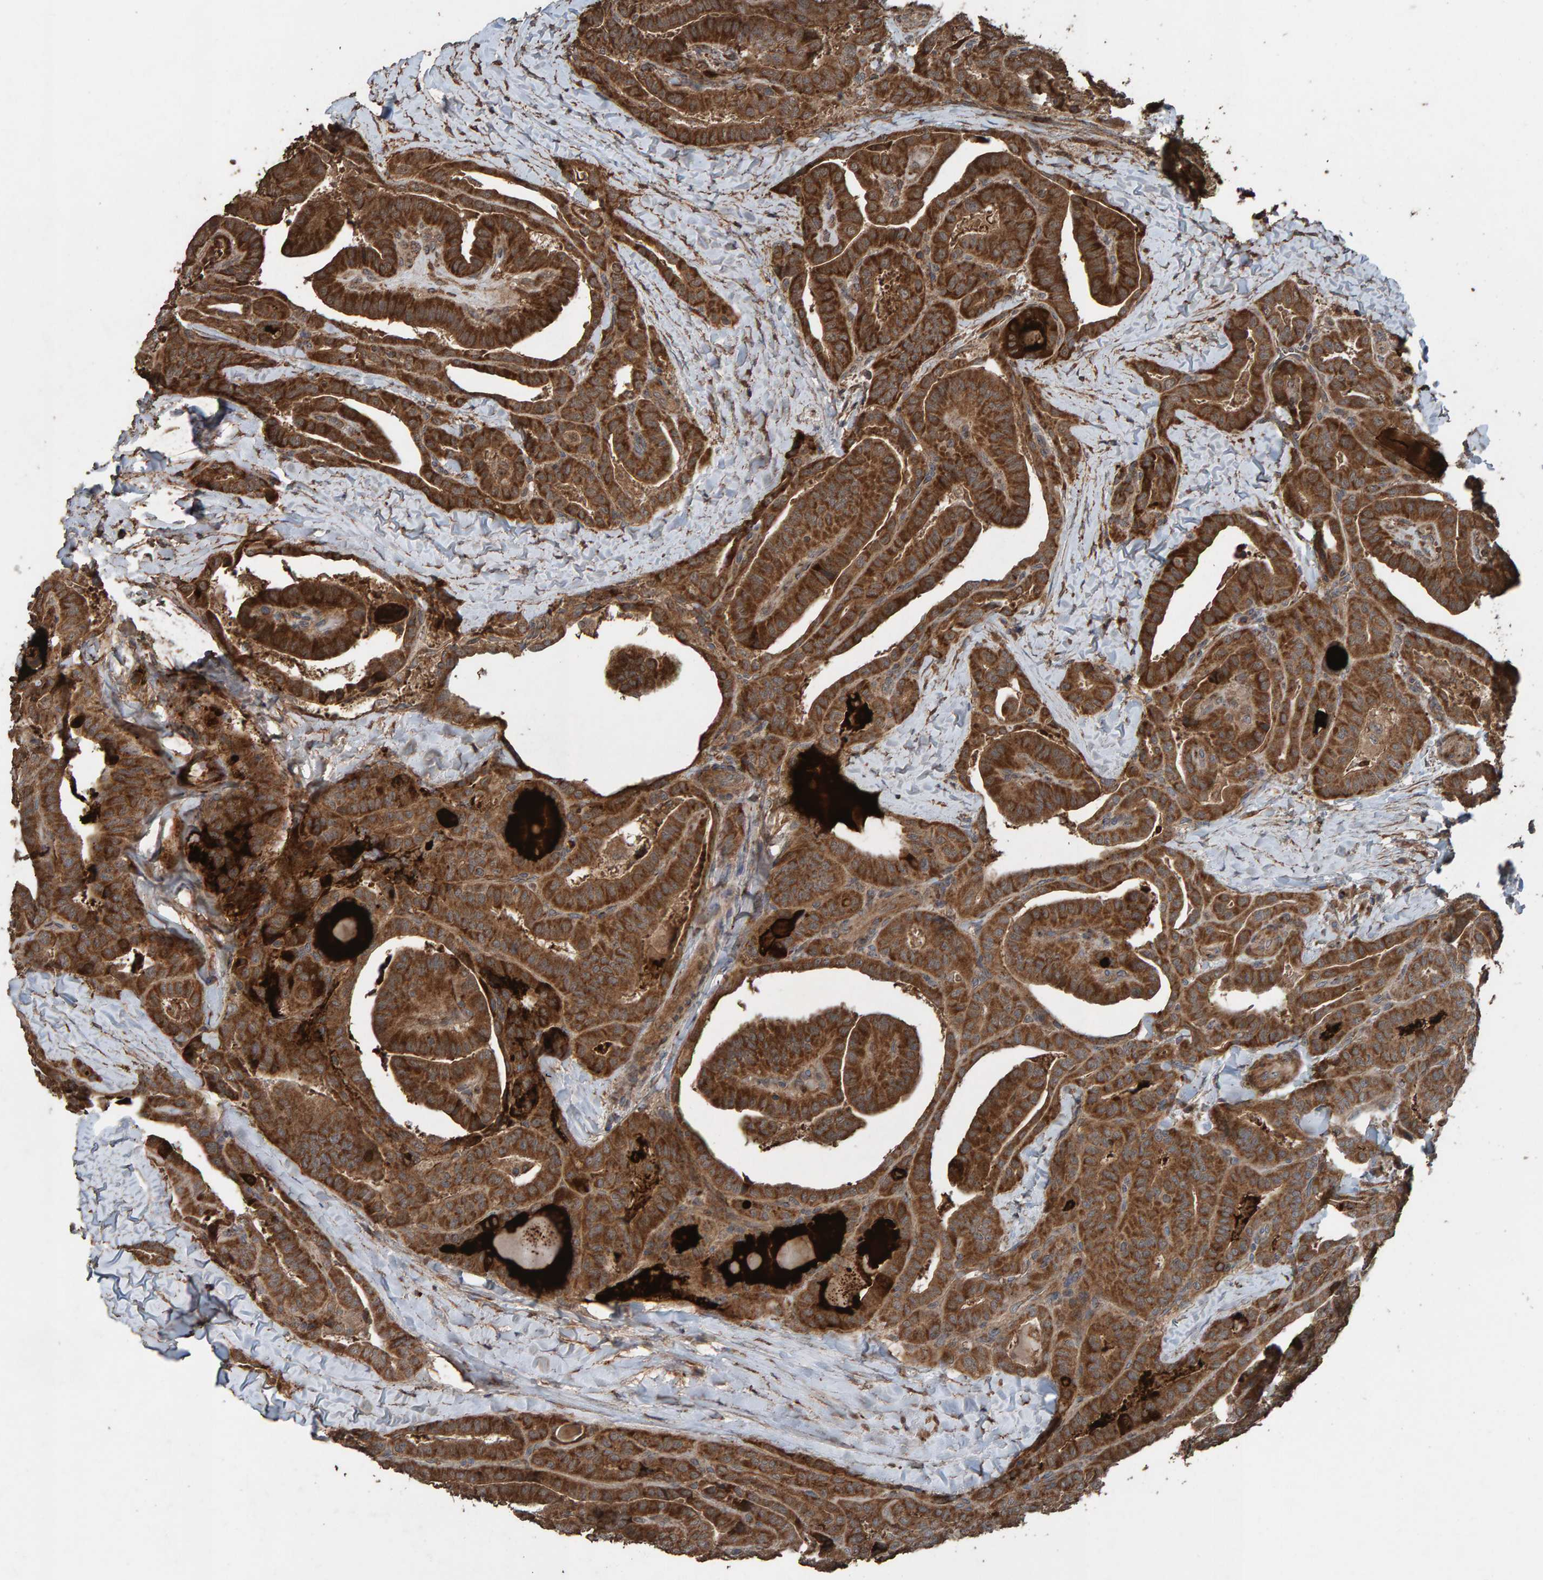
{"staining": {"intensity": "strong", "quantity": ">75%", "location": "cytoplasmic/membranous"}, "tissue": "thyroid cancer", "cell_type": "Tumor cells", "image_type": "cancer", "snomed": [{"axis": "morphology", "description": "Papillary adenocarcinoma, NOS"}, {"axis": "topography", "description": "Thyroid gland"}], "caption": "Thyroid cancer (papillary adenocarcinoma) was stained to show a protein in brown. There is high levels of strong cytoplasmic/membranous expression in about >75% of tumor cells.", "gene": "DUS1L", "patient": {"sex": "male", "age": 77}}